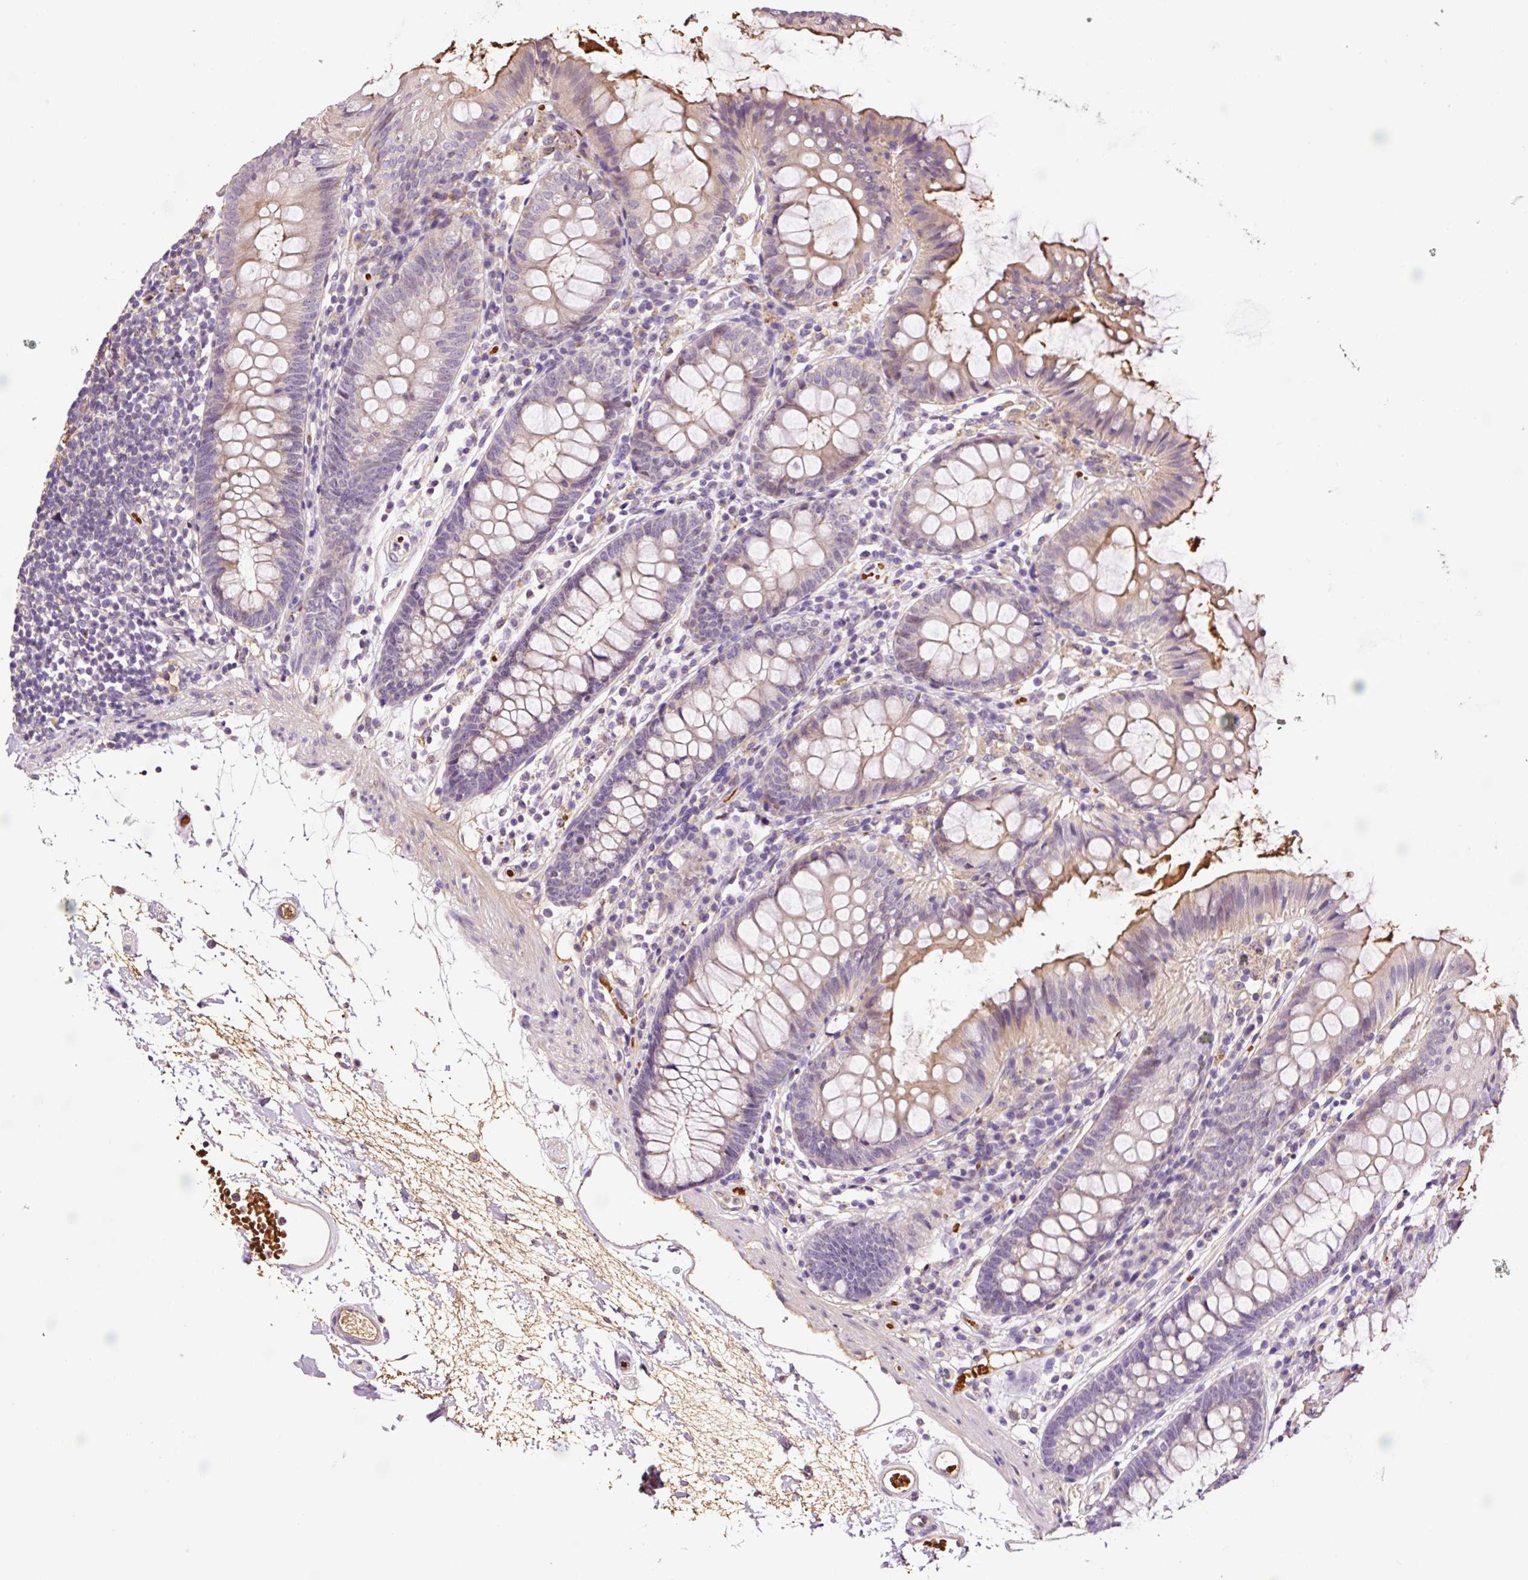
{"staining": {"intensity": "weak", "quantity": "25%-75%", "location": "cytoplasmic/membranous"}, "tissue": "colon", "cell_type": "Endothelial cells", "image_type": "normal", "snomed": [{"axis": "morphology", "description": "Normal tissue, NOS"}, {"axis": "topography", "description": "Colon"}], "caption": "Immunohistochemistry (IHC) staining of unremarkable colon, which exhibits low levels of weak cytoplasmic/membranous positivity in approximately 25%-75% of endothelial cells indicating weak cytoplasmic/membranous protein positivity. The staining was performed using DAB (3,3'-diaminobenzidine) (brown) for protein detection and nuclei were counterstained in hematoxylin (blue).", "gene": "TMEM235", "patient": {"sex": "female", "age": 84}}